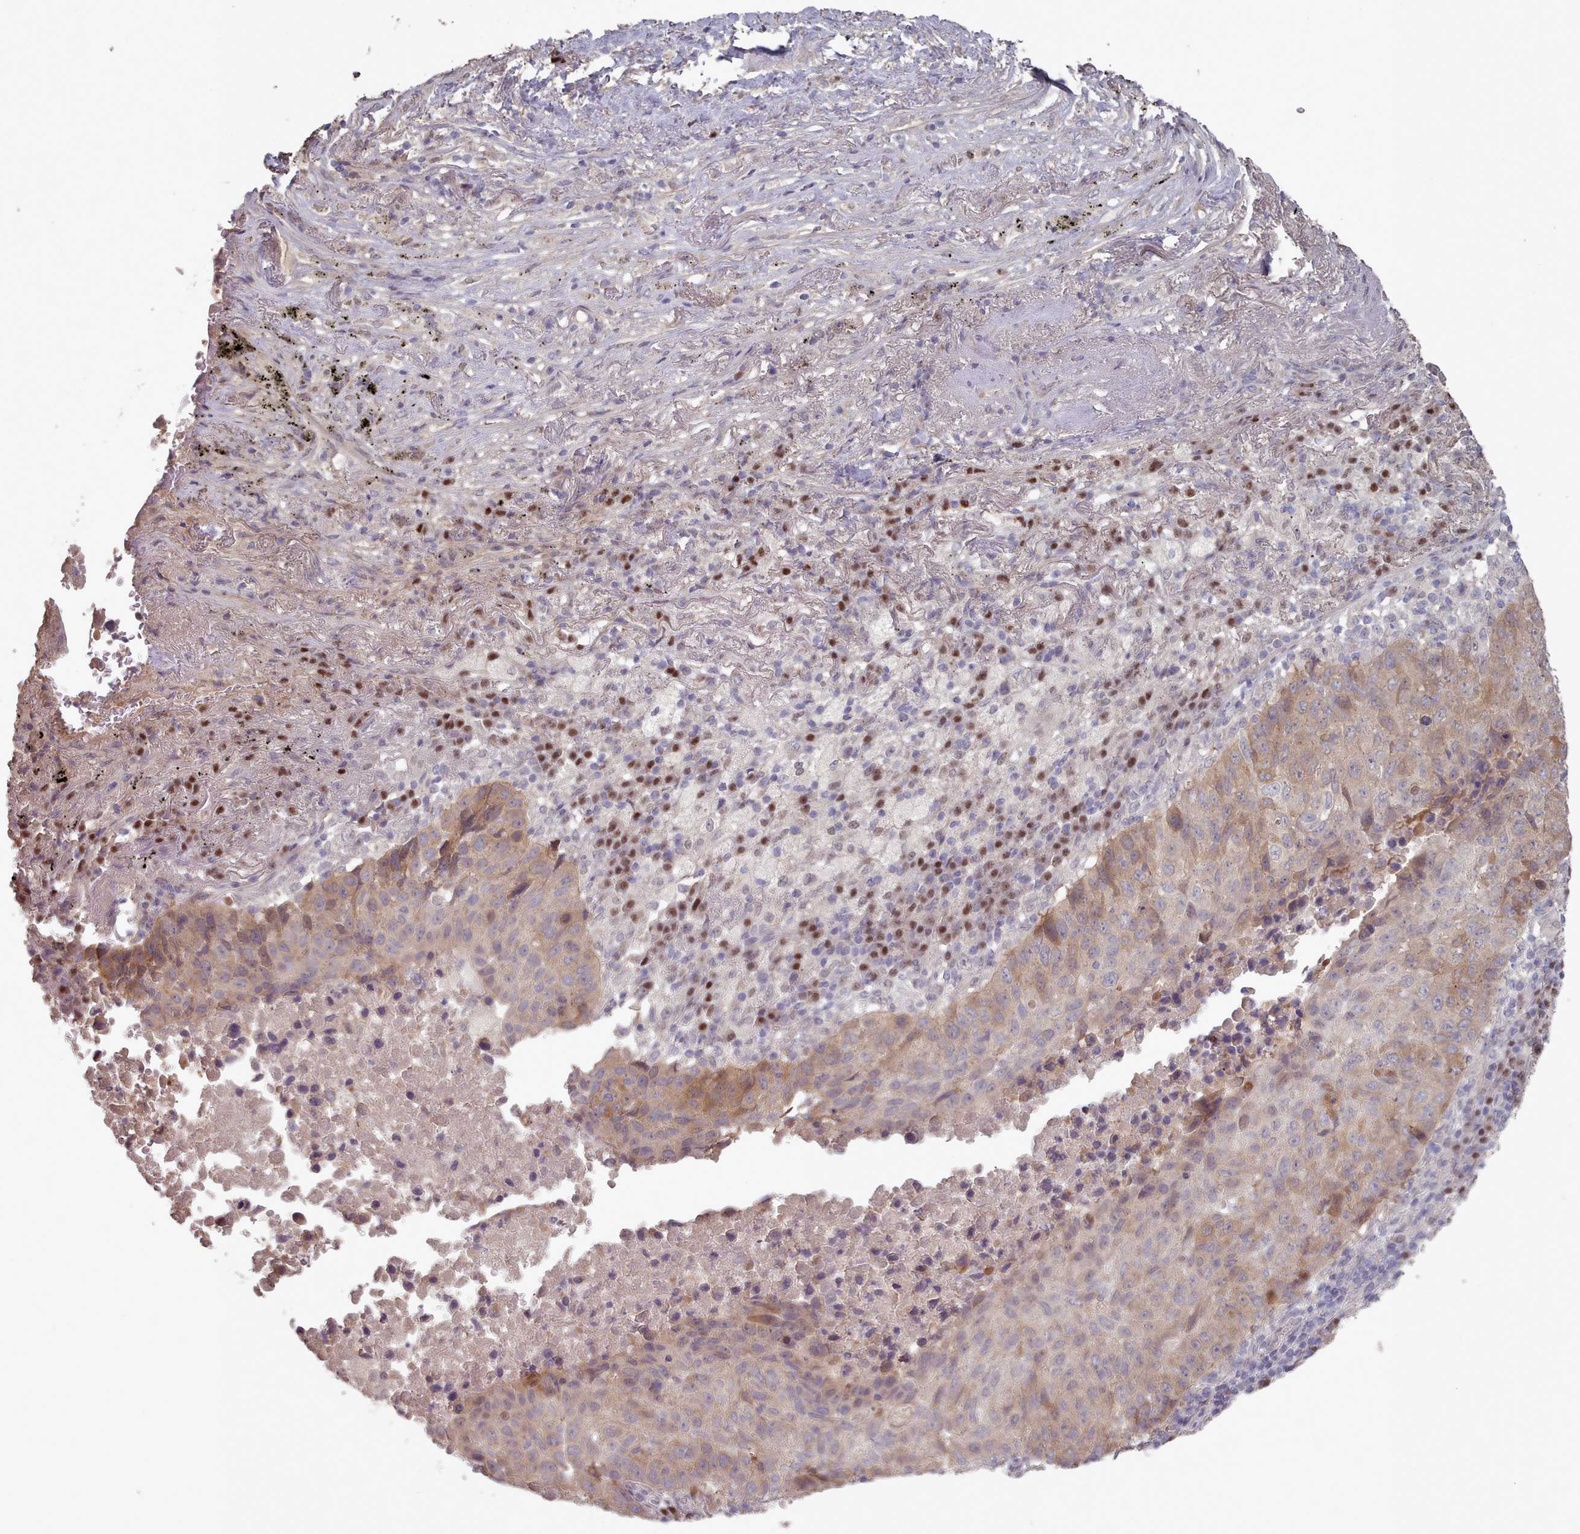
{"staining": {"intensity": "moderate", "quantity": "<25%", "location": "cytoplasmic/membranous"}, "tissue": "lung cancer", "cell_type": "Tumor cells", "image_type": "cancer", "snomed": [{"axis": "morphology", "description": "Squamous cell carcinoma, NOS"}, {"axis": "topography", "description": "Lung"}], "caption": "About <25% of tumor cells in squamous cell carcinoma (lung) demonstrate moderate cytoplasmic/membranous protein staining as visualized by brown immunohistochemical staining.", "gene": "ERCC6L", "patient": {"sex": "male", "age": 73}}